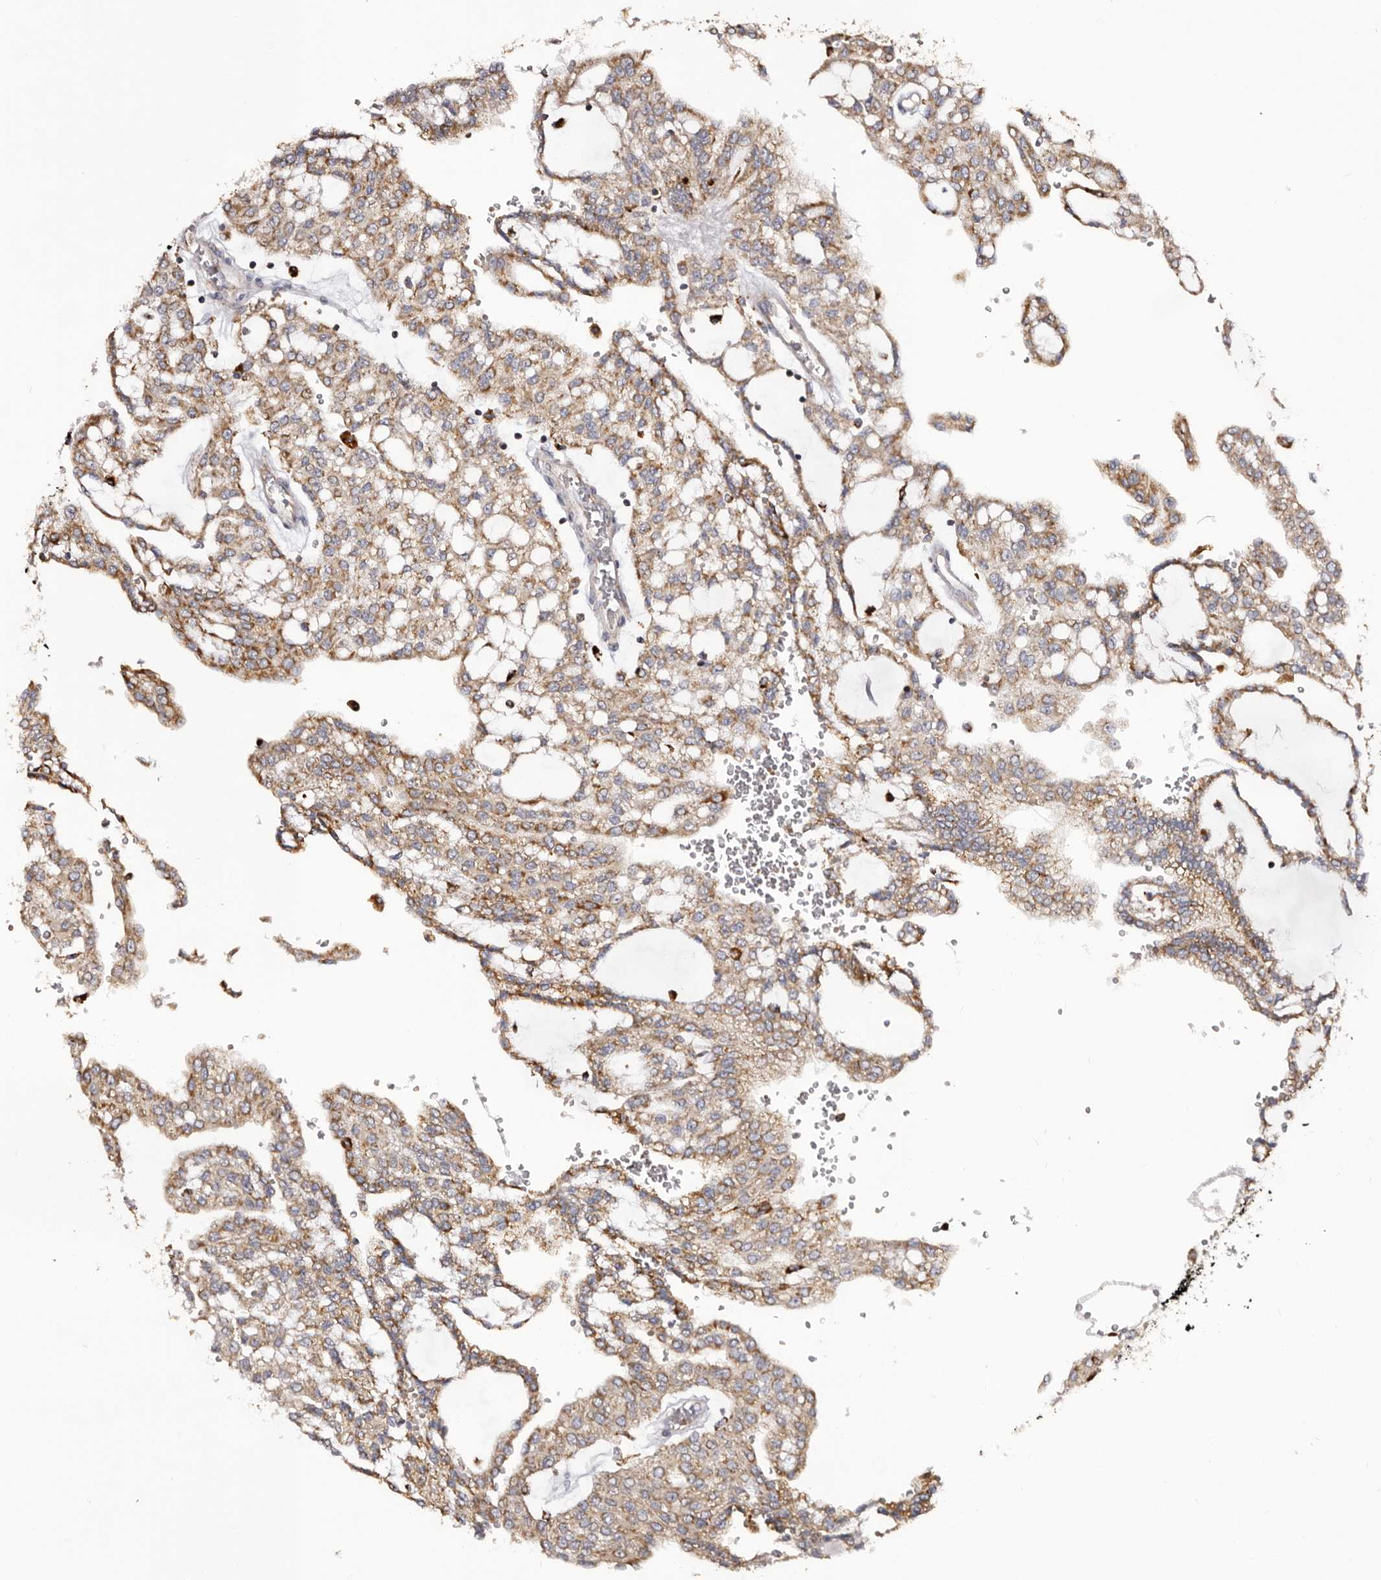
{"staining": {"intensity": "moderate", "quantity": ">75%", "location": "cytoplasmic/membranous"}, "tissue": "renal cancer", "cell_type": "Tumor cells", "image_type": "cancer", "snomed": [{"axis": "morphology", "description": "Adenocarcinoma, NOS"}, {"axis": "topography", "description": "Kidney"}], "caption": "Protein analysis of renal adenocarcinoma tissue exhibits moderate cytoplasmic/membranous staining in approximately >75% of tumor cells.", "gene": "MECR", "patient": {"sex": "male", "age": 63}}